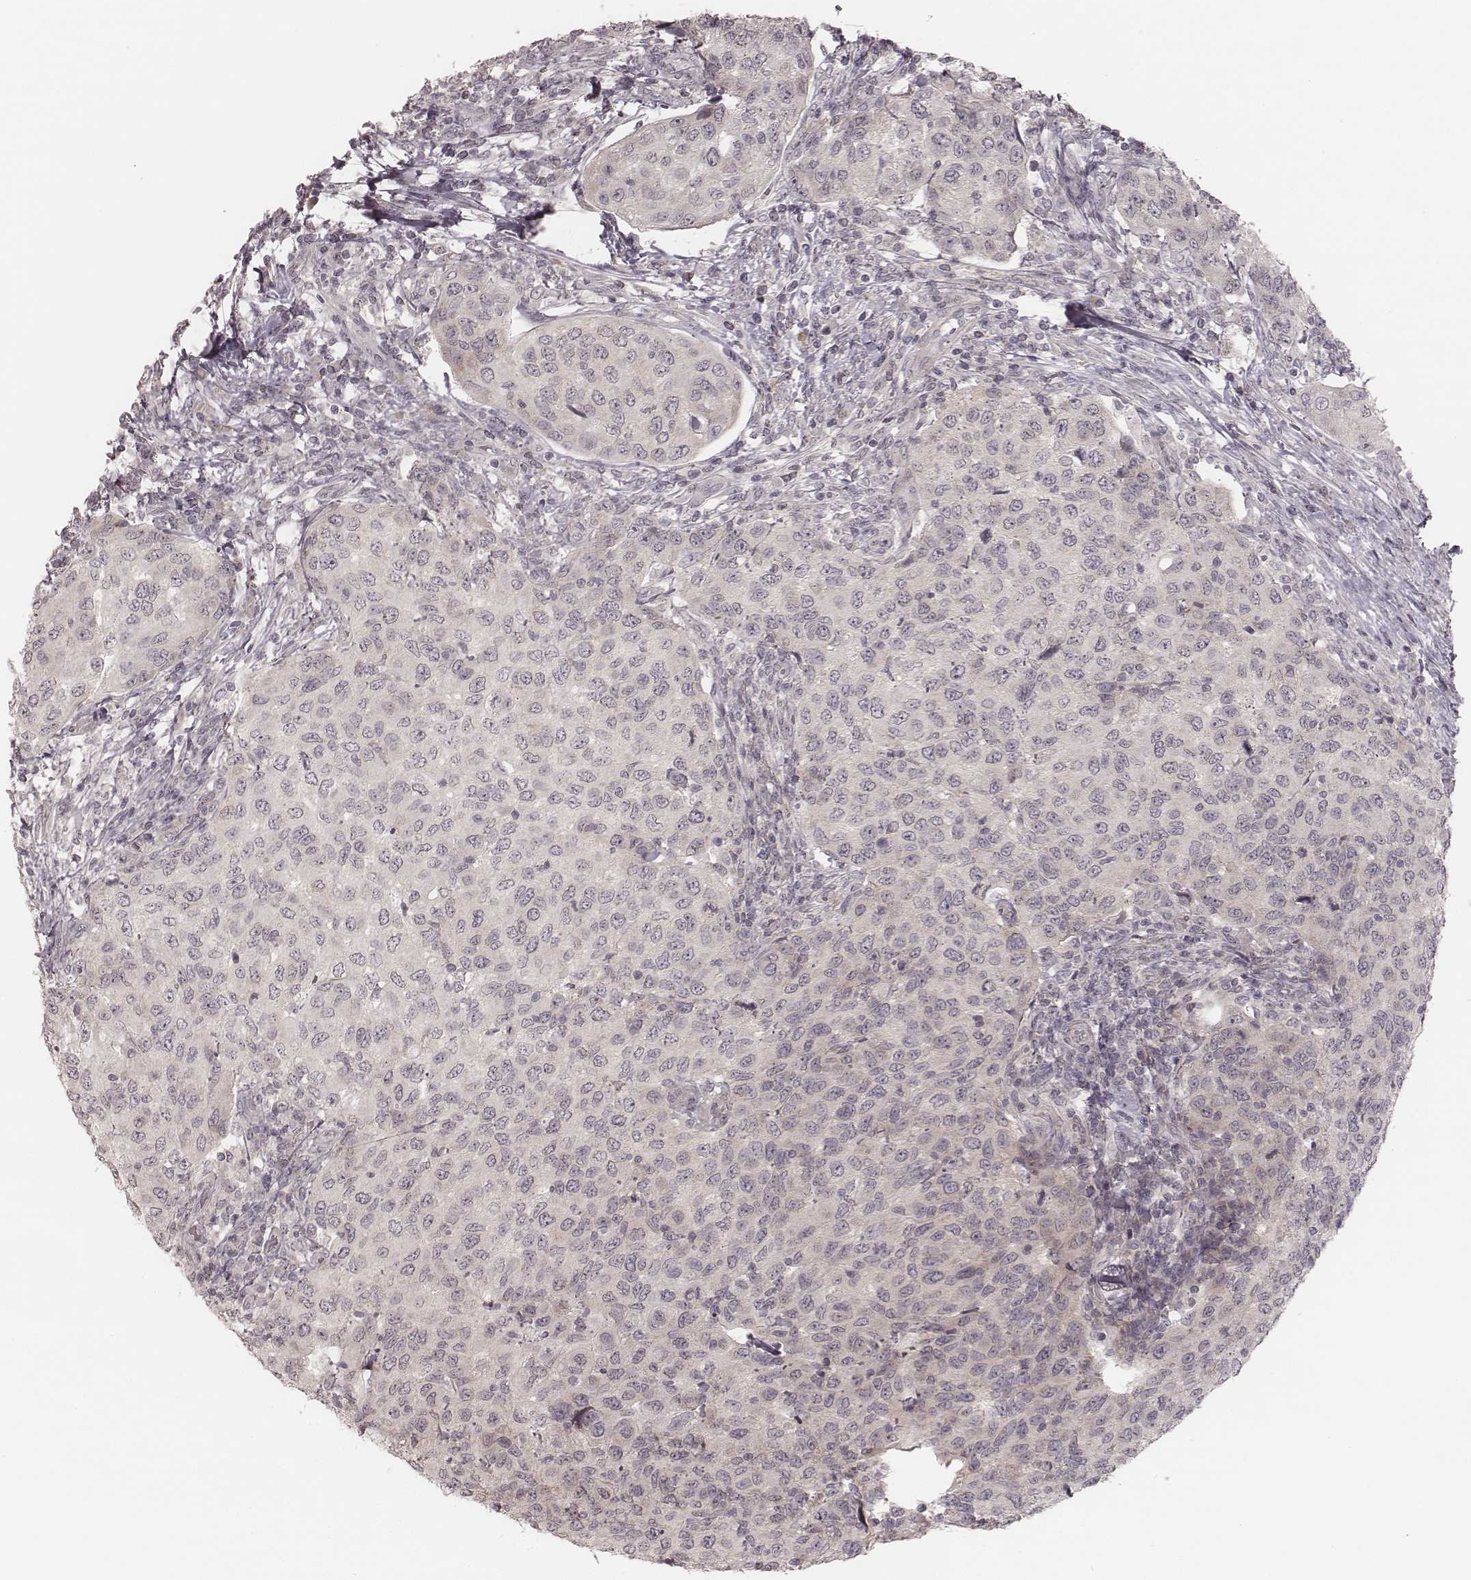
{"staining": {"intensity": "negative", "quantity": "none", "location": "none"}, "tissue": "urothelial cancer", "cell_type": "Tumor cells", "image_type": "cancer", "snomed": [{"axis": "morphology", "description": "Urothelial carcinoma, High grade"}, {"axis": "topography", "description": "Urinary bladder"}], "caption": "A photomicrograph of human urothelial cancer is negative for staining in tumor cells.", "gene": "ACACB", "patient": {"sex": "female", "age": 78}}